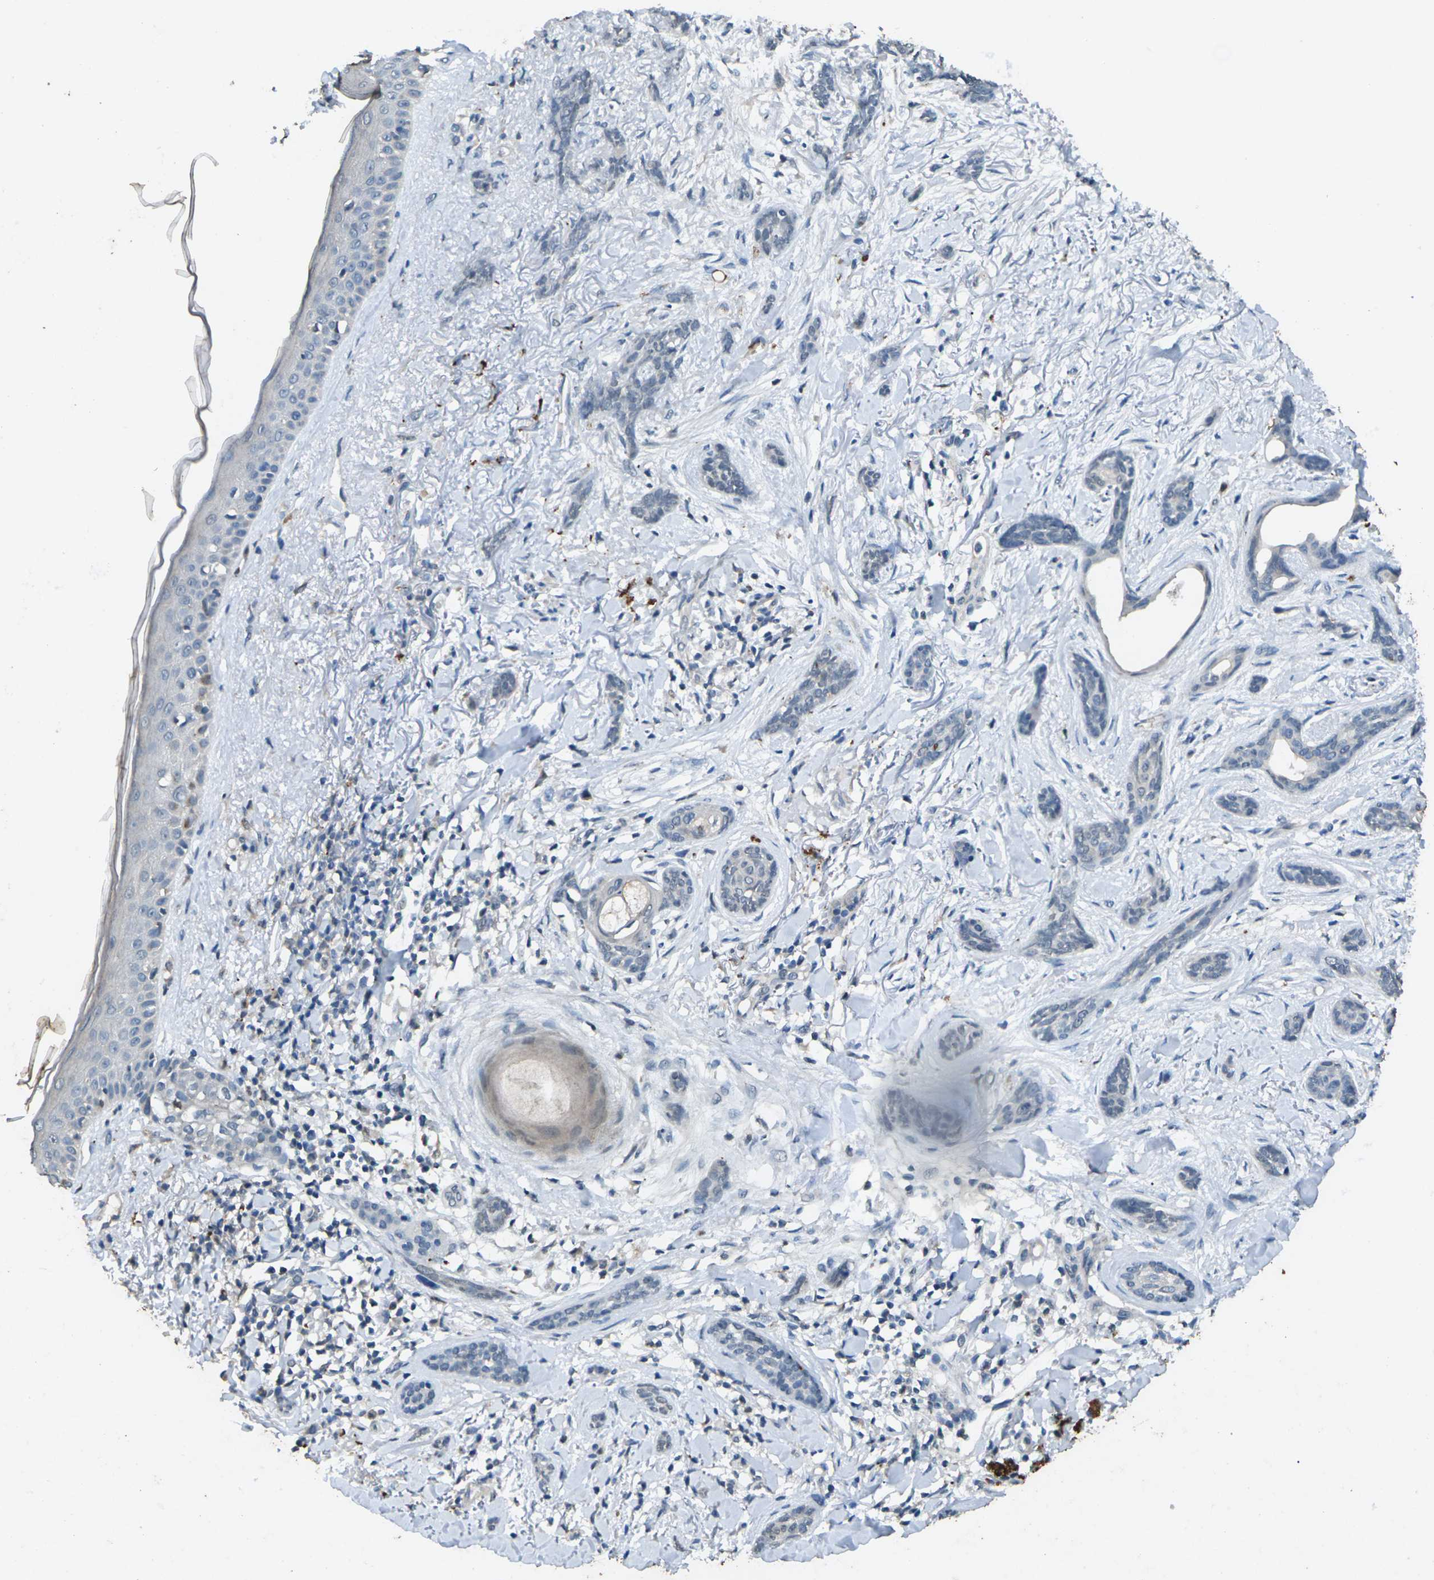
{"staining": {"intensity": "negative", "quantity": "none", "location": "none"}, "tissue": "skin cancer", "cell_type": "Tumor cells", "image_type": "cancer", "snomed": [{"axis": "morphology", "description": "Basal cell carcinoma"}, {"axis": "morphology", "description": "Adnexal tumor, benign"}, {"axis": "topography", "description": "Skin"}], "caption": "The image exhibits no significant positivity in tumor cells of benign adnexal tumor (skin).", "gene": "SIGLEC14", "patient": {"sex": "female", "age": 42}}